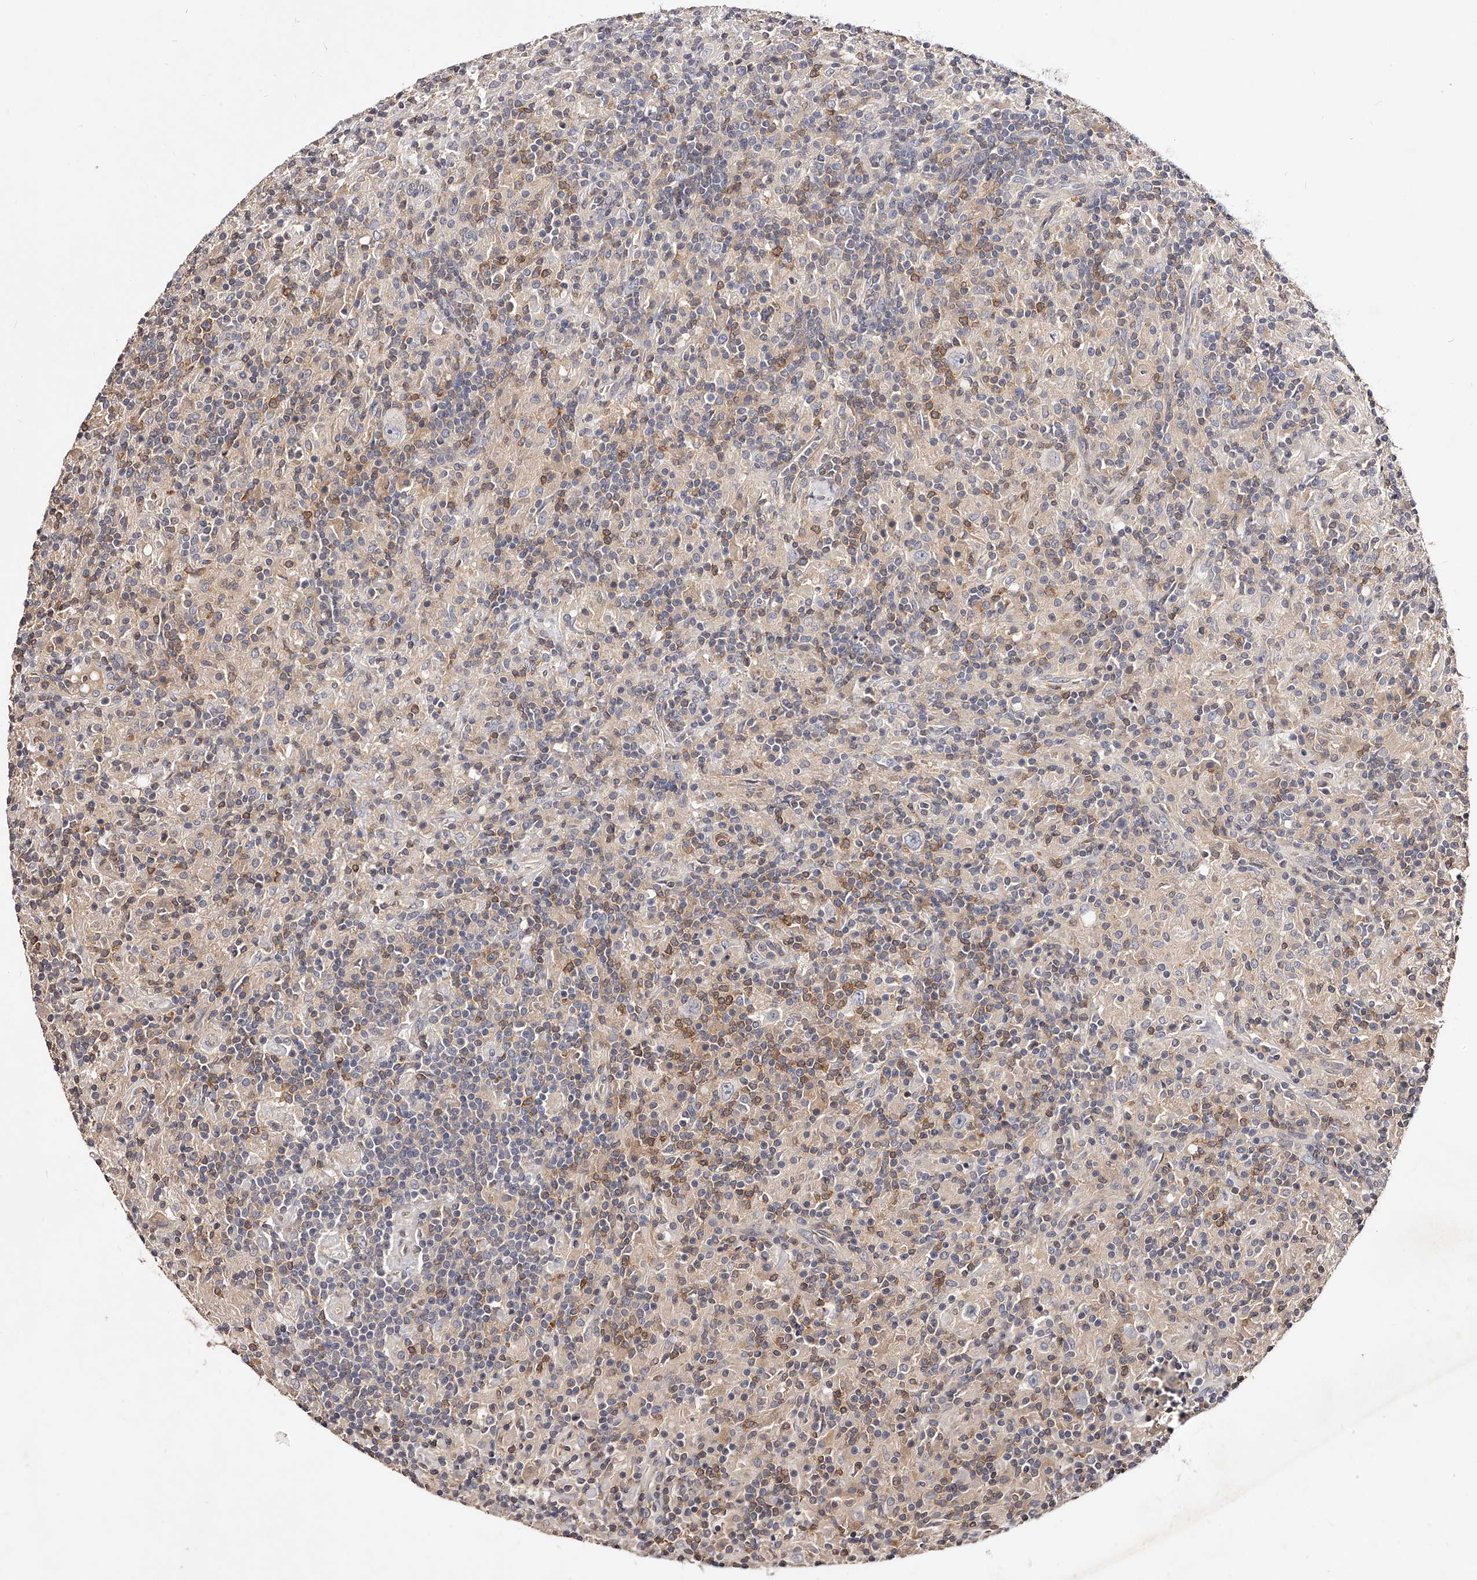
{"staining": {"intensity": "negative", "quantity": "none", "location": "none"}, "tissue": "lymphoma", "cell_type": "Tumor cells", "image_type": "cancer", "snomed": [{"axis": "morphology", "description": "Hodgkin's disease, NOS"}, {"axis": "topography", "description": "Lymph node"}], "caption": "A micrograph of Hodgkin's disease stained for a protein demonstrates no brown staining in tumor cells. (DAB IHC, high magnification).", "gene": "PHACTR1", "patient": {"sex": "male", "age": 70}}